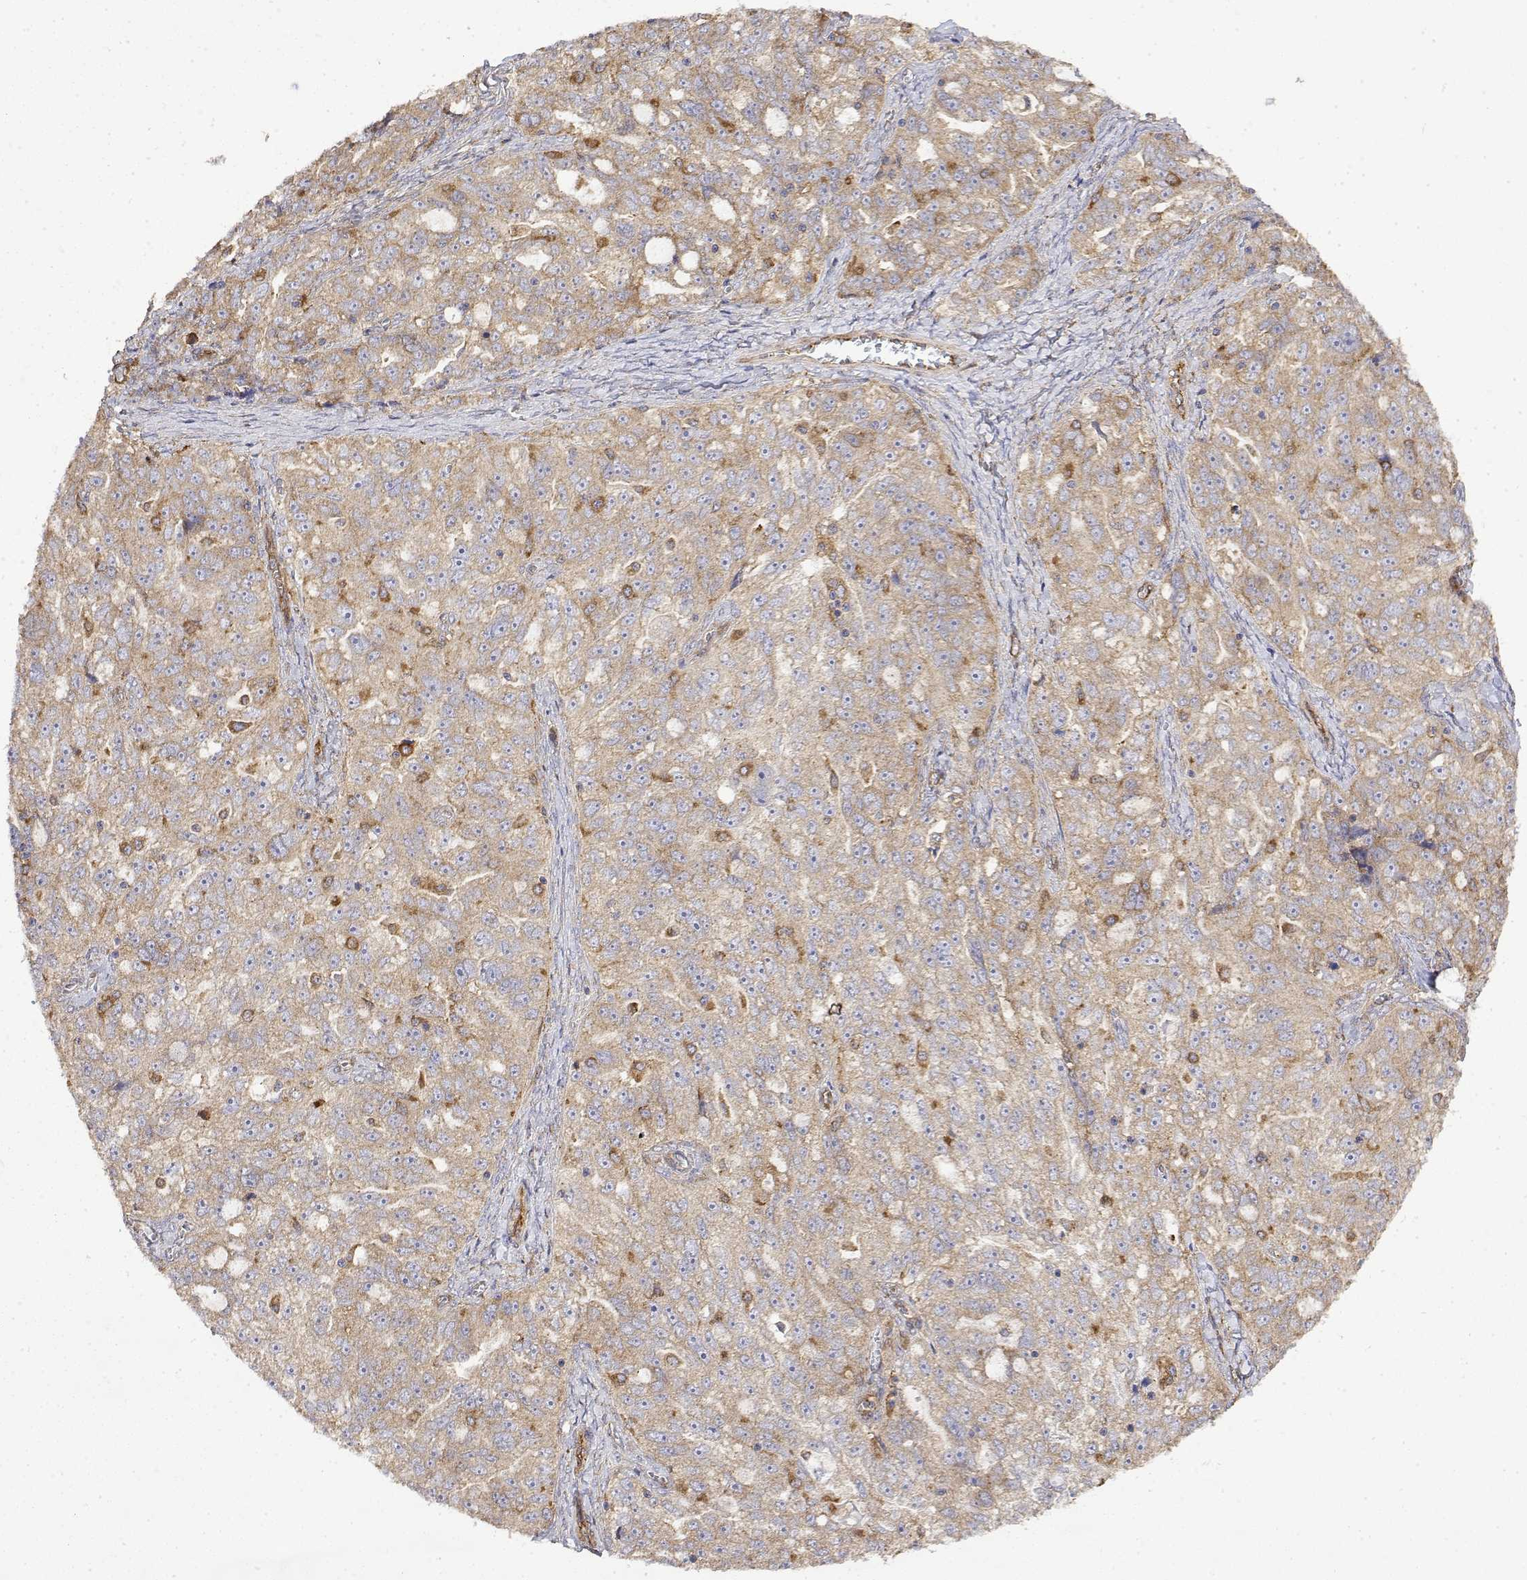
{"staining": {"intensity": "moderate", "quantity": ">75%", "location": "cytoplasmic/membranous"}, "tissue": "ovarian cancer", "cell_type": "Tumor cells", "image_type": "cancer", "snomed": [{"axis": "morphology", "description": "Cystadenocarcinoma, serous, NOS"}, {"axis": "topography", "description": "Ovary"}], "caption": "Approximately >75% of tumor cells in human ovarian cancer (serous cystadenocarcinoma) demonstrate moderate cytoplasmic/membranous protein expression as visualized by brown immunohistochemical staining.", "gene": "PACSIN2", "patient": {"sex": "female", "age": 51}}